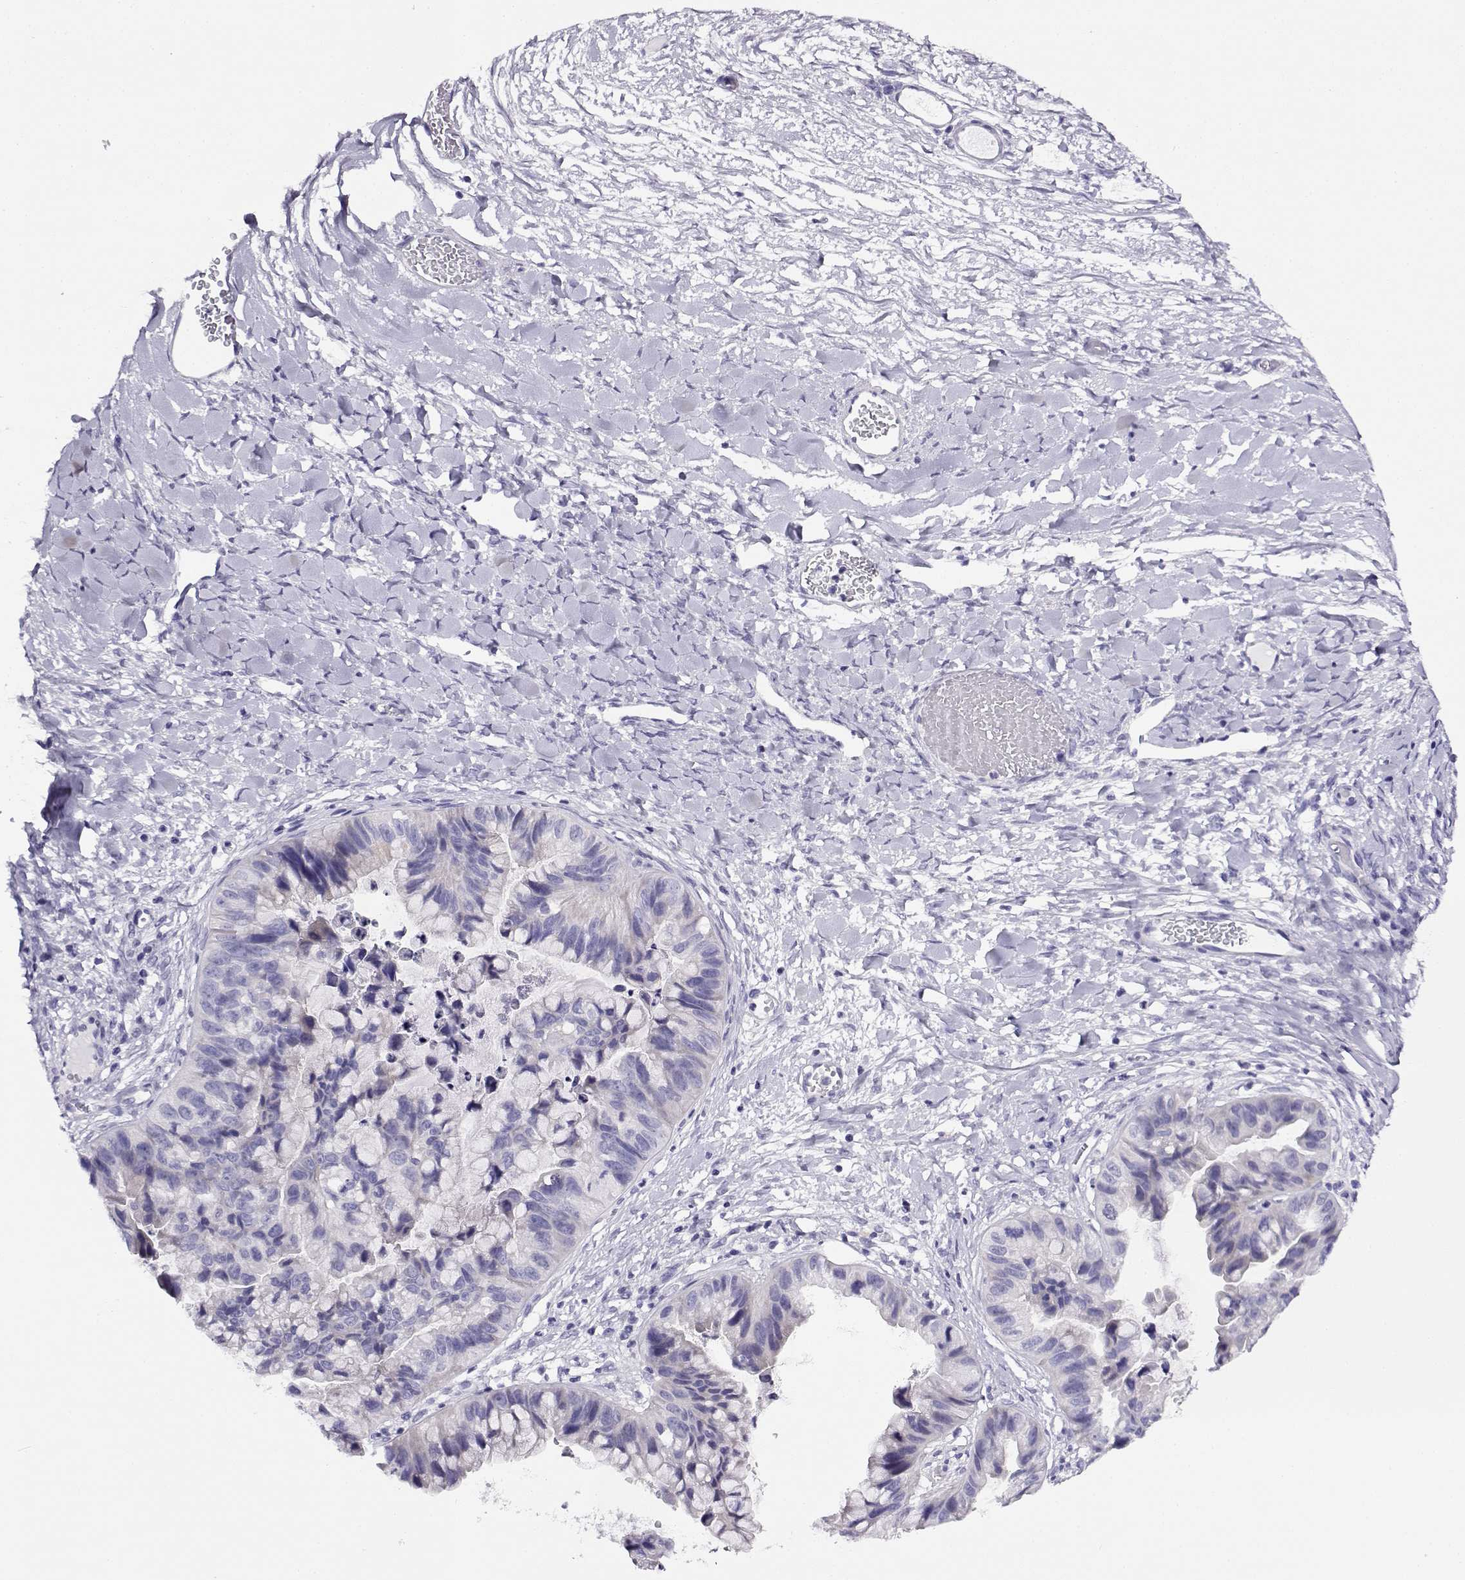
{"staining": {"intensity": "negative", "quantity": "none", "location": "none"}, "tissue": "ovarian cancer", "cell_type": "Tumor cells", "image_type": "cancer", "snomed": [{"axis": "morphology", "description": "Cystadenocarcinoma, mucinous, NOS"}, {"axis": "topography", "description": "Ovary"}], "caption": "Protein analysis of ovarian cancer (mucinous cystadenocarcinoma) exhibits no significant staining in tumor cells.", "gene": "FEZF1", "patient": {"sex": "female", "age": 76}}